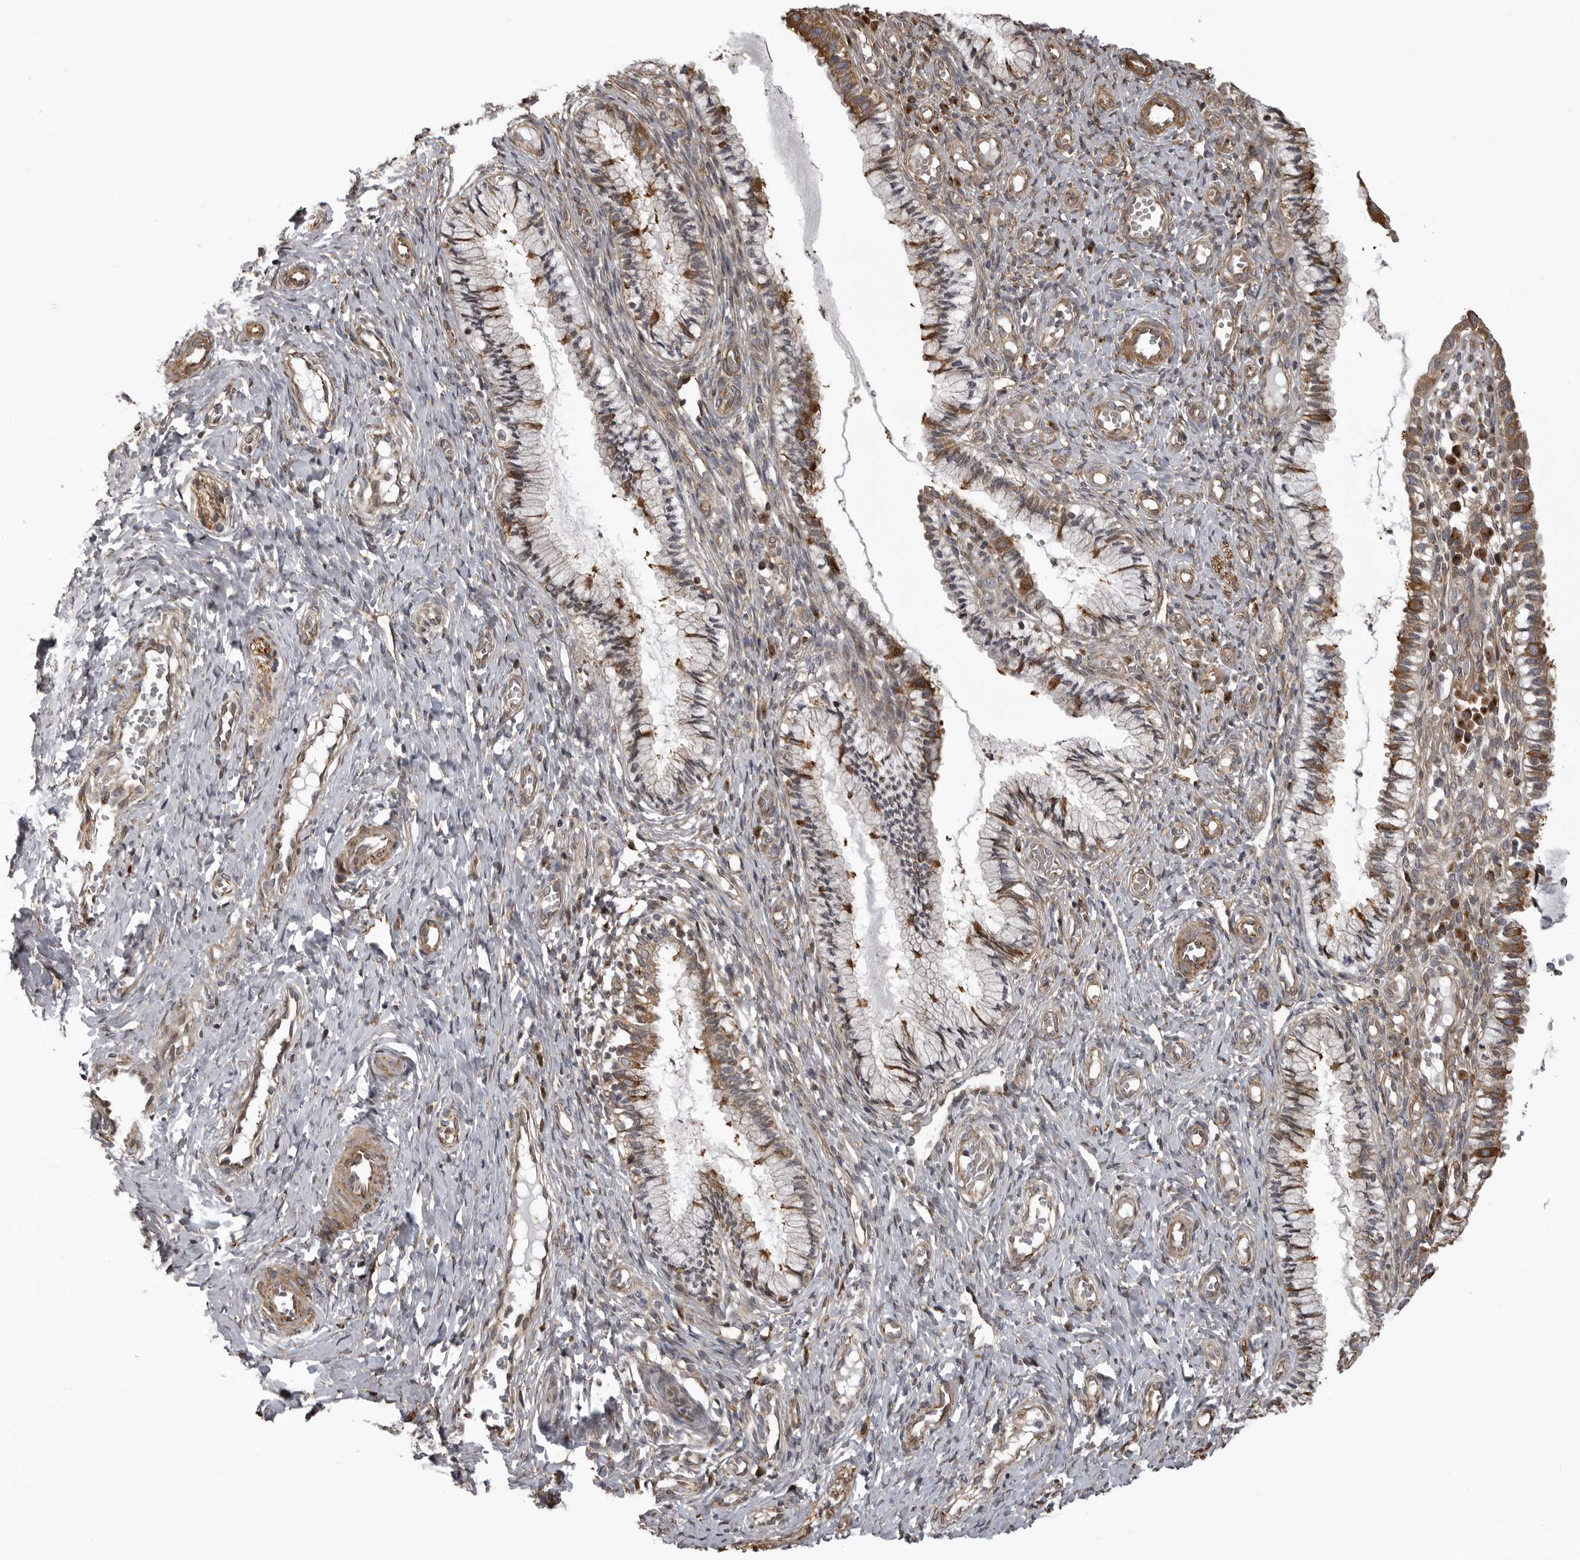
{"staining": {"intensity": "moderate", "quantity": "<25%", "location": "cytoplasmic/membranous"}, "tissue": "cervix", "cell_type": "Glandular cells", "image_type": "normal", "snomed": [{"axis": "morphology", "description": "Normal tissue, NOS"}, {"axis": "topography", "description": "Cervix"}], "caption": "About <25% of glandular cells in benign human cervix demonstrate moderate cytoplasmic/membranous protein staining as visualized by brown immunohistochemical staining.", "gene": "ZNRF1", "patient": {"sex": "female", "age": 27}}